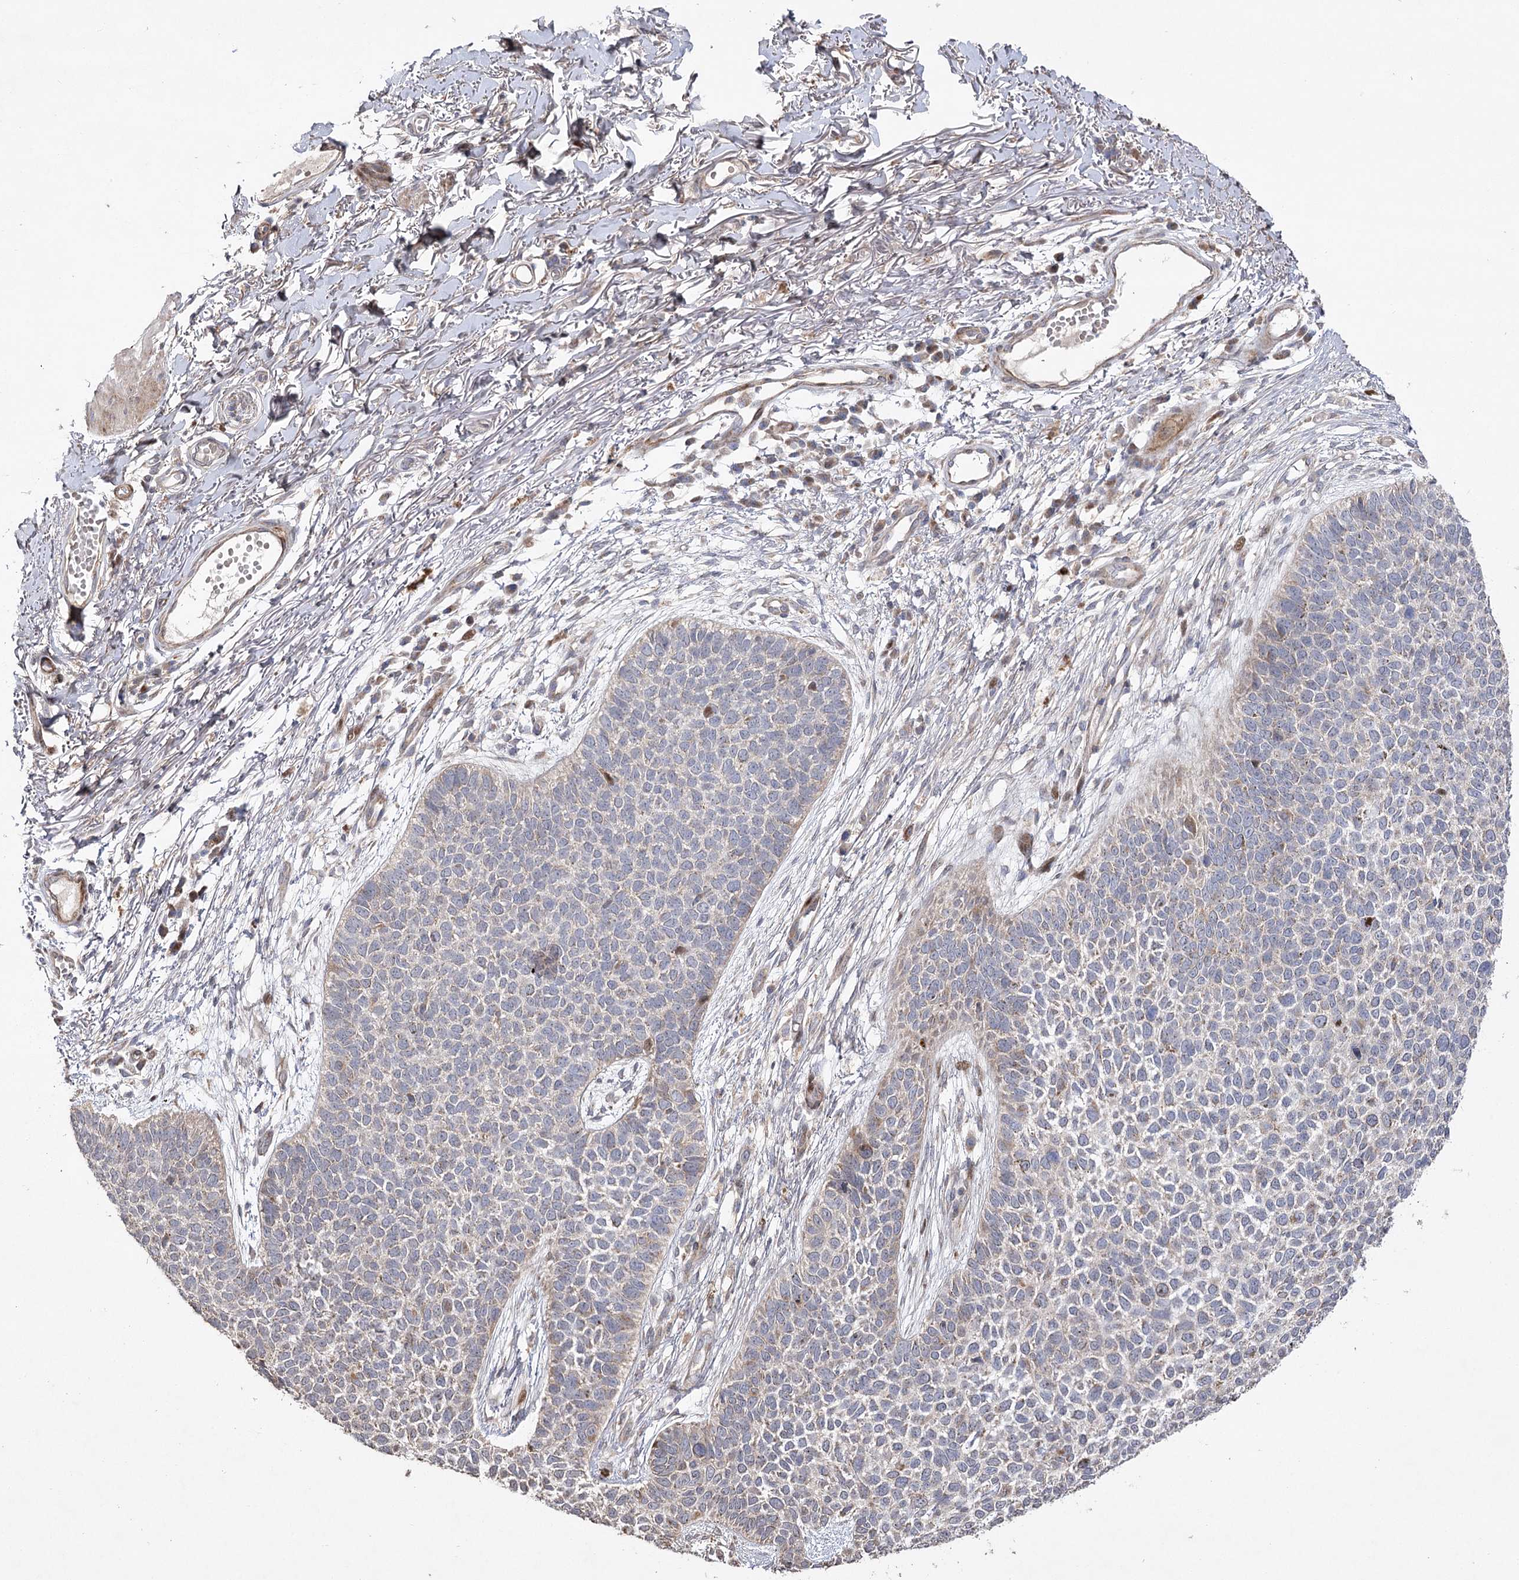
{"staining": {"intensity": "negative", "quantity": "none", "location": "none"}, "tissue": "skin cancer", "cell_type": "Tumor cells", "image_type": "cancer", "snomed": [{"axis": "morphology", "description": "Basal cell carcinoma"}, {"axis": "topography", "description": "Skin"}], "caption": "Tumor cells are negative for protein expression in human skin cancer.", "gene": "OBSL1", "patient": {"sex": "female", "age": 84}}